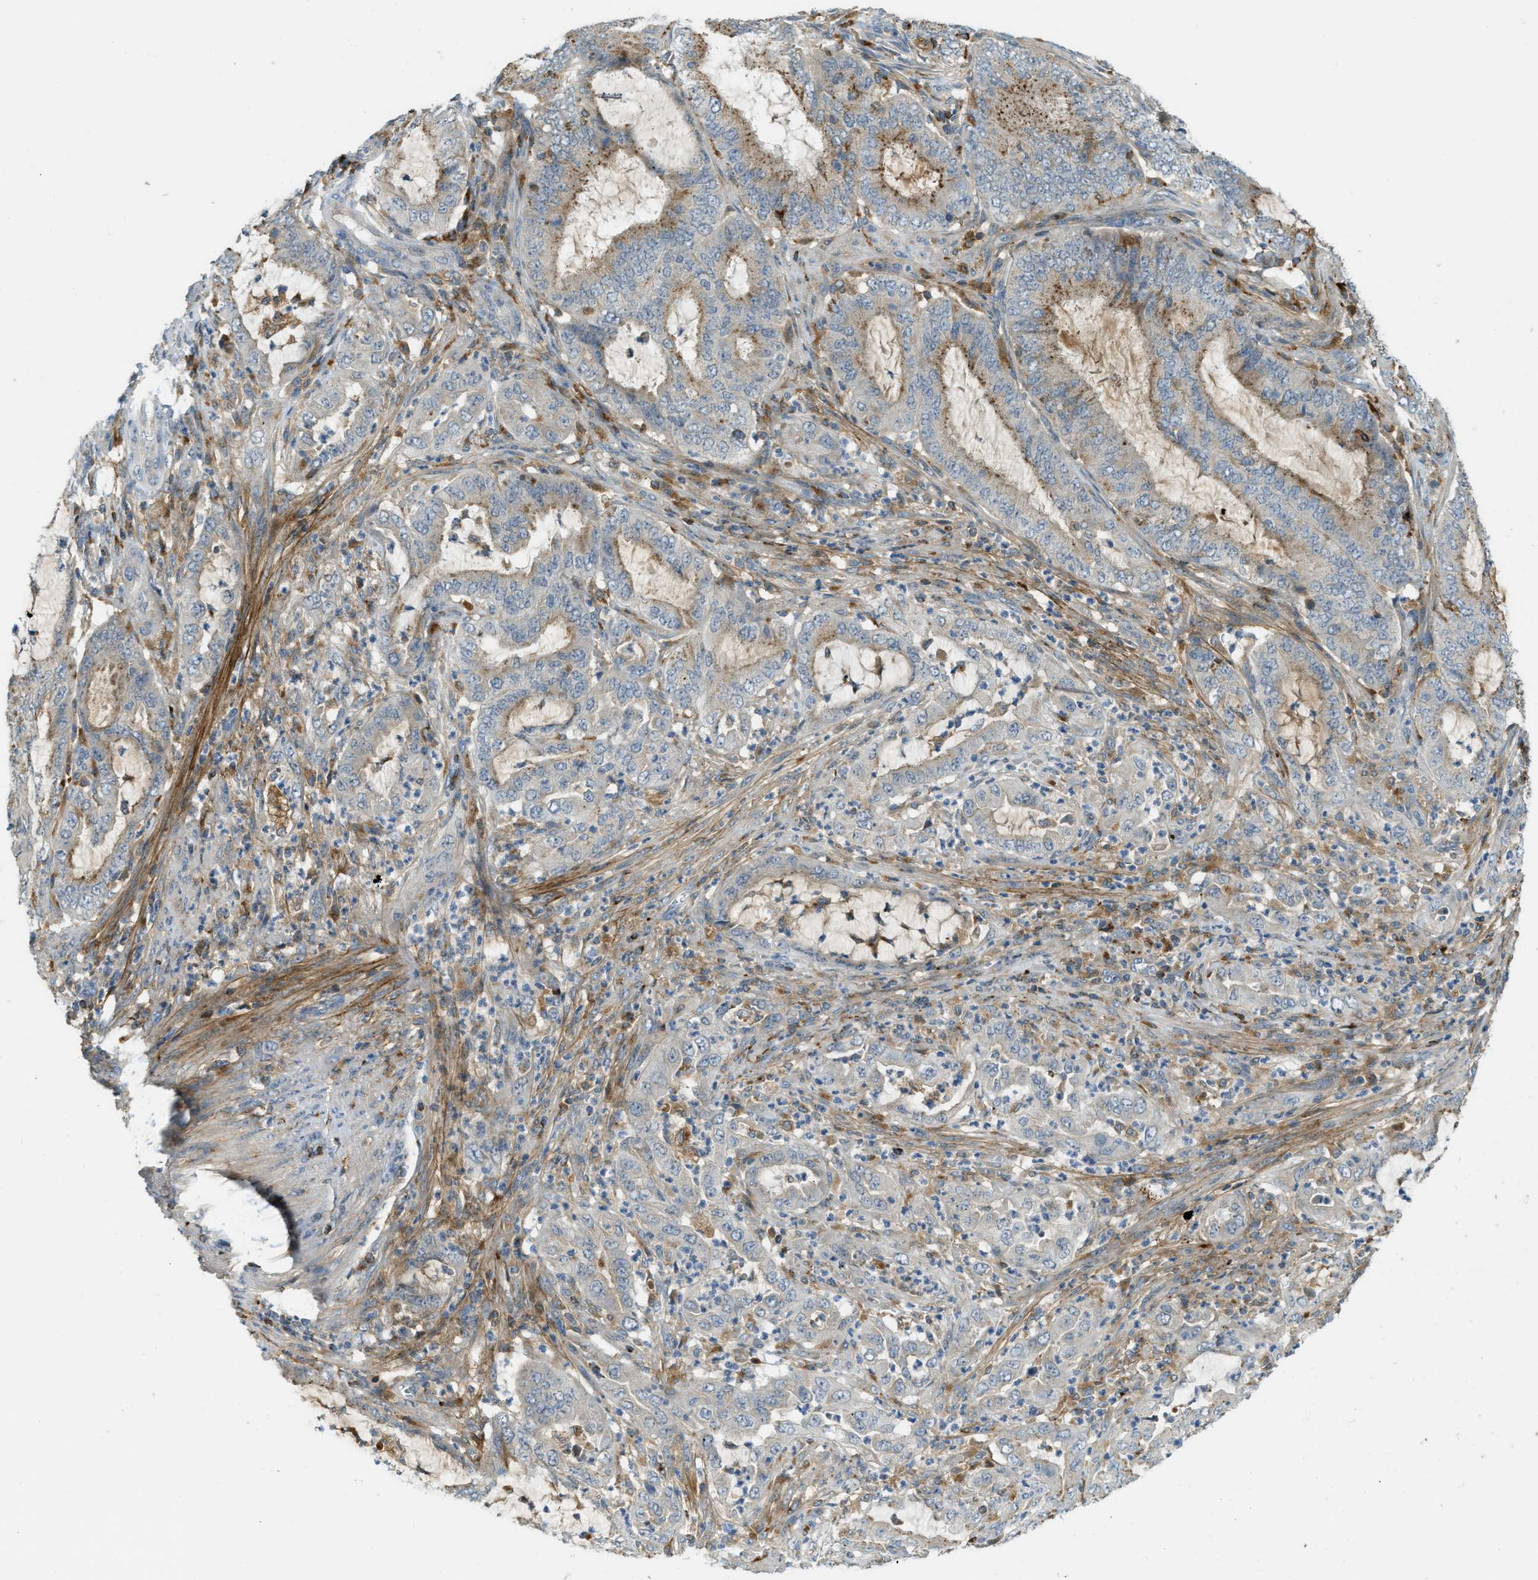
{"staining": {"intensity": "moderate", "quantity": "25%-75%", "location": "cytoplasmic/membranous"}, "tissue": "endometrial cancer", "cell_type": "Tumor cells", "image_type": "cancer", "snomed": [{"axis": "morphology", "description": "Adenocarcinoma, NOS"}, {"axis": "topography", "description": "Endometrium"}], "caption": "Adenocarcinoma (endometrial) tissue shows moderate cytoplasmic/membranous expression in approximately 25%-75% of tumor cells", "gene": "PLBD2", "patient": {"sex": "female", "age": 70}}